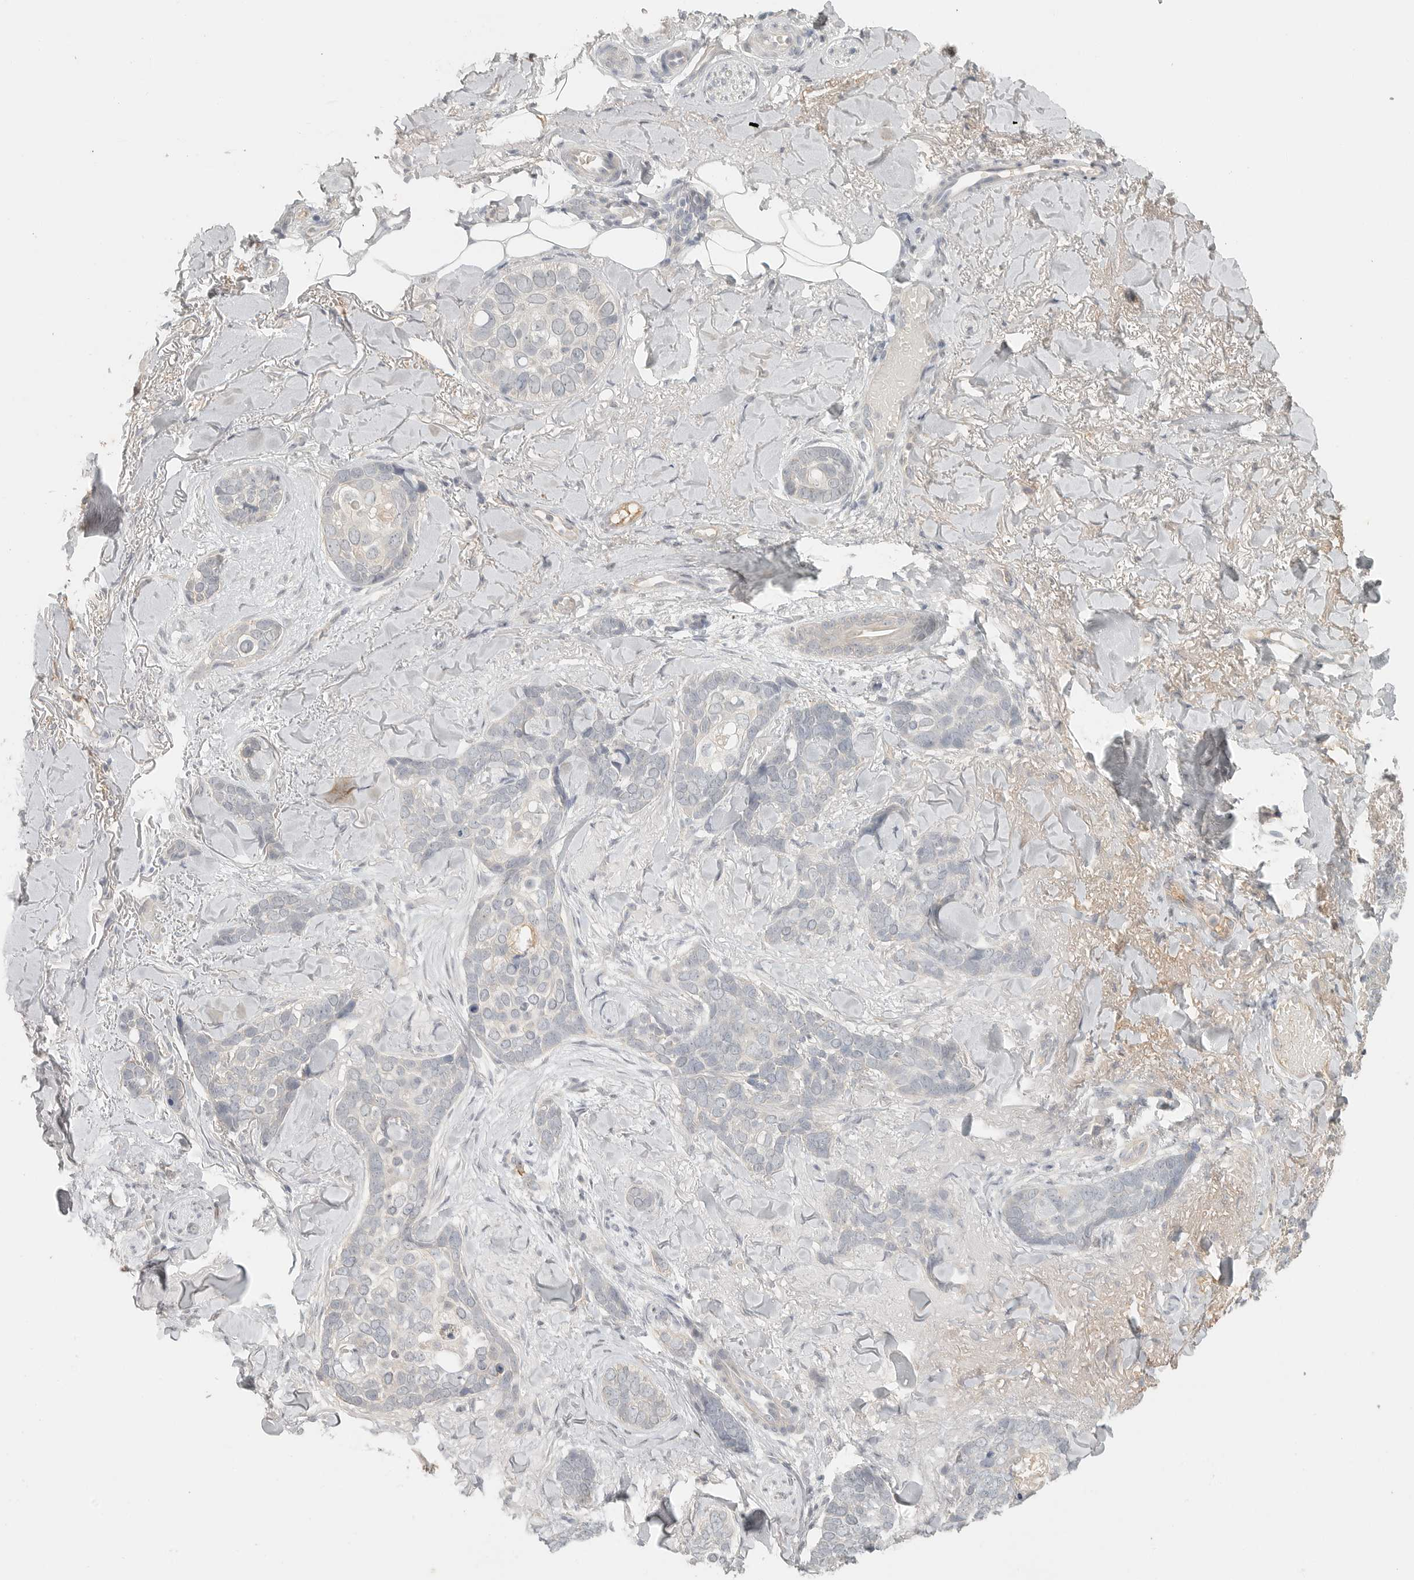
{"staining": {"intensity": "negative", "quantity": "none", "location": "none"}, "tissue": "skin cancer", "cell_type": "Tumor cells", "image_type": "cancer", "snomed": [{"axis": "morphology", "description": "Basal cell carcinoma"}, {"axis": "topography", "description": "Skin"}], "caption": "High magnification brightfield microscopy of skin cancer stained with DAB (3,3'-diaminobenzidine) (brown) and counterstained with hematoxylin (blue): tumor cells show no significant staining.", "gene": "SLC25A36", "patient": {"sex": "female", "age": 82}}